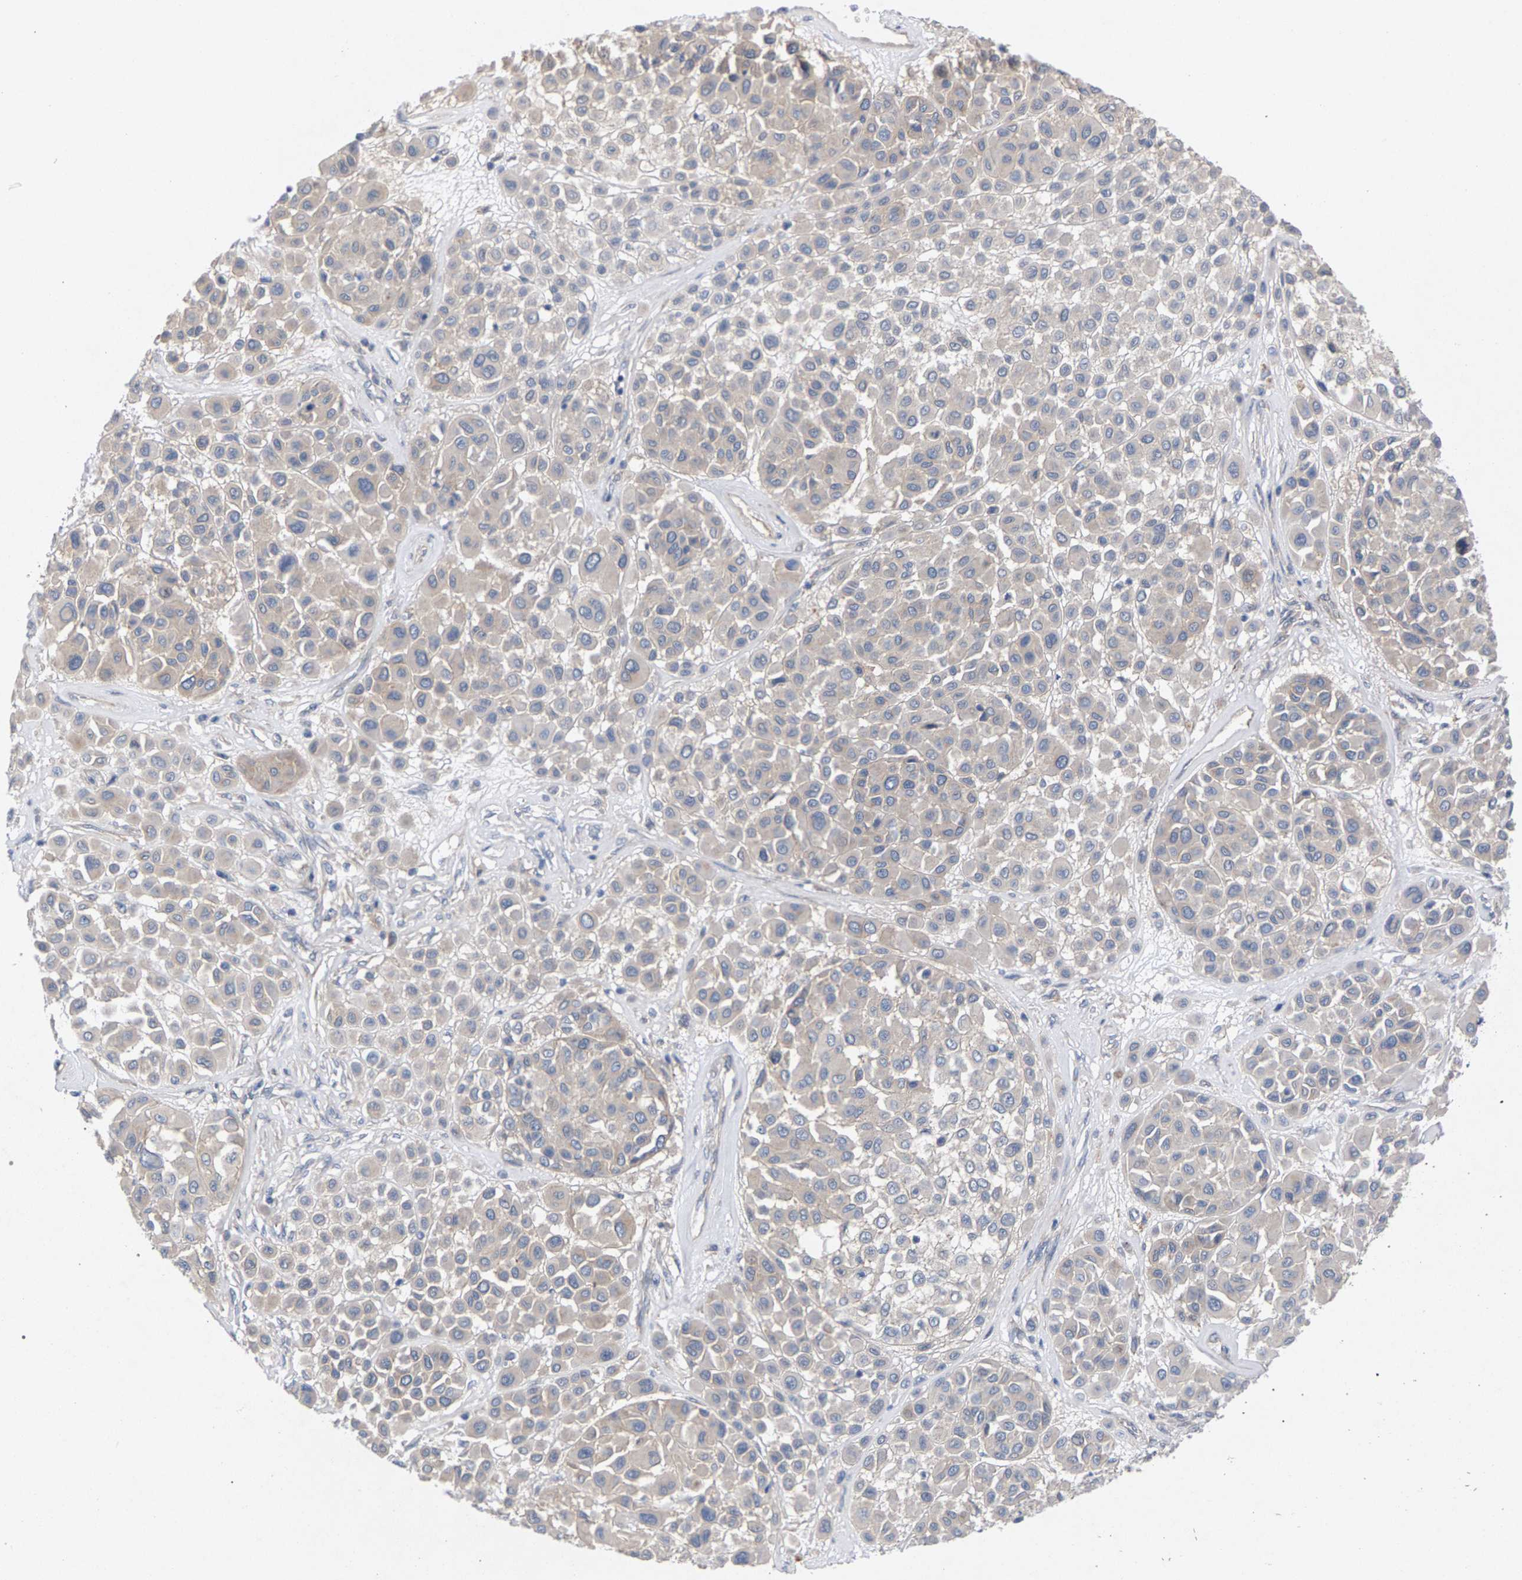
{"staining": {"intensity": "negative", "quantity": "none", "location": "none"}, "tissue": "melanoma", "cell_type": "Tumor cells", "image_type": "cancer", "snomed": [{"axis": "morphology", "description": "Malignant melanoma, Metastatic site"}, {"axis": "topography", "description": "Soft tissue"}], "caption": "Histopathology image shows no protein expression in tumor cells of malignant melanoma (metastatic site) tissue.", "gene": "MAMDC2", "patient": {"sex": "male", "age": 41}}